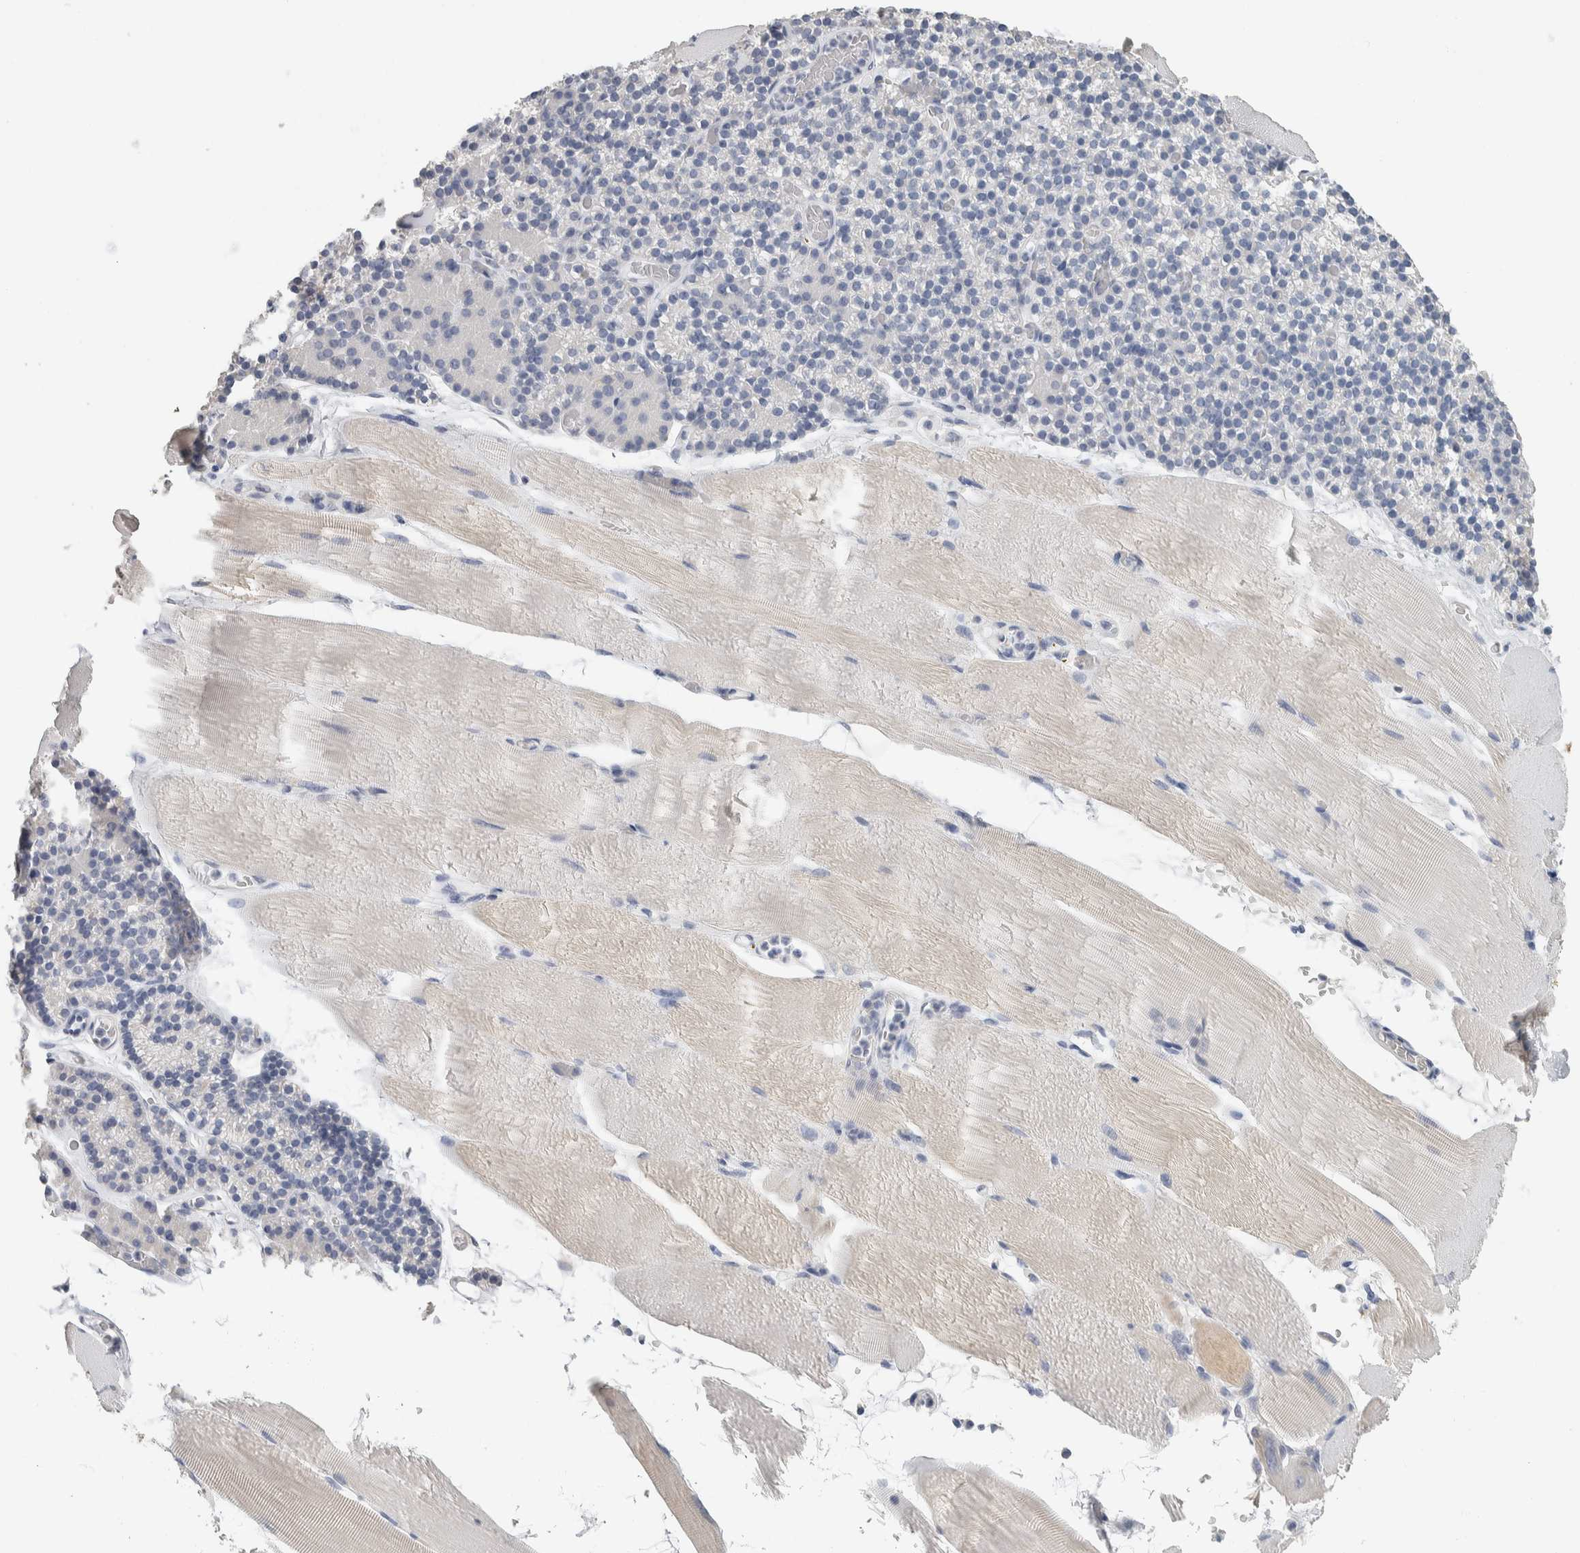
{"staining": {"intensity": "negative", "quantity": "none", "location": "none"}, "tissue": "skeletal muscle", "cell_type": "Myocytes", "image_type": "normal", "snomed": [{"axis": "morphology", "description": "Normal tissue, NOS"}, {"axis": "topography", "description": "Skeletal muscle"}, {"axis": "topography", "description": "Parathyroid gland"}], "caption": "This image is of benign skeletal muscle stained with IHC to label a protein in brown with the nuclei are counter-stained blue. There is no positivity in myocytes.", "gene": "NEFM", "patient": {"sex": "female", "age": 37}}